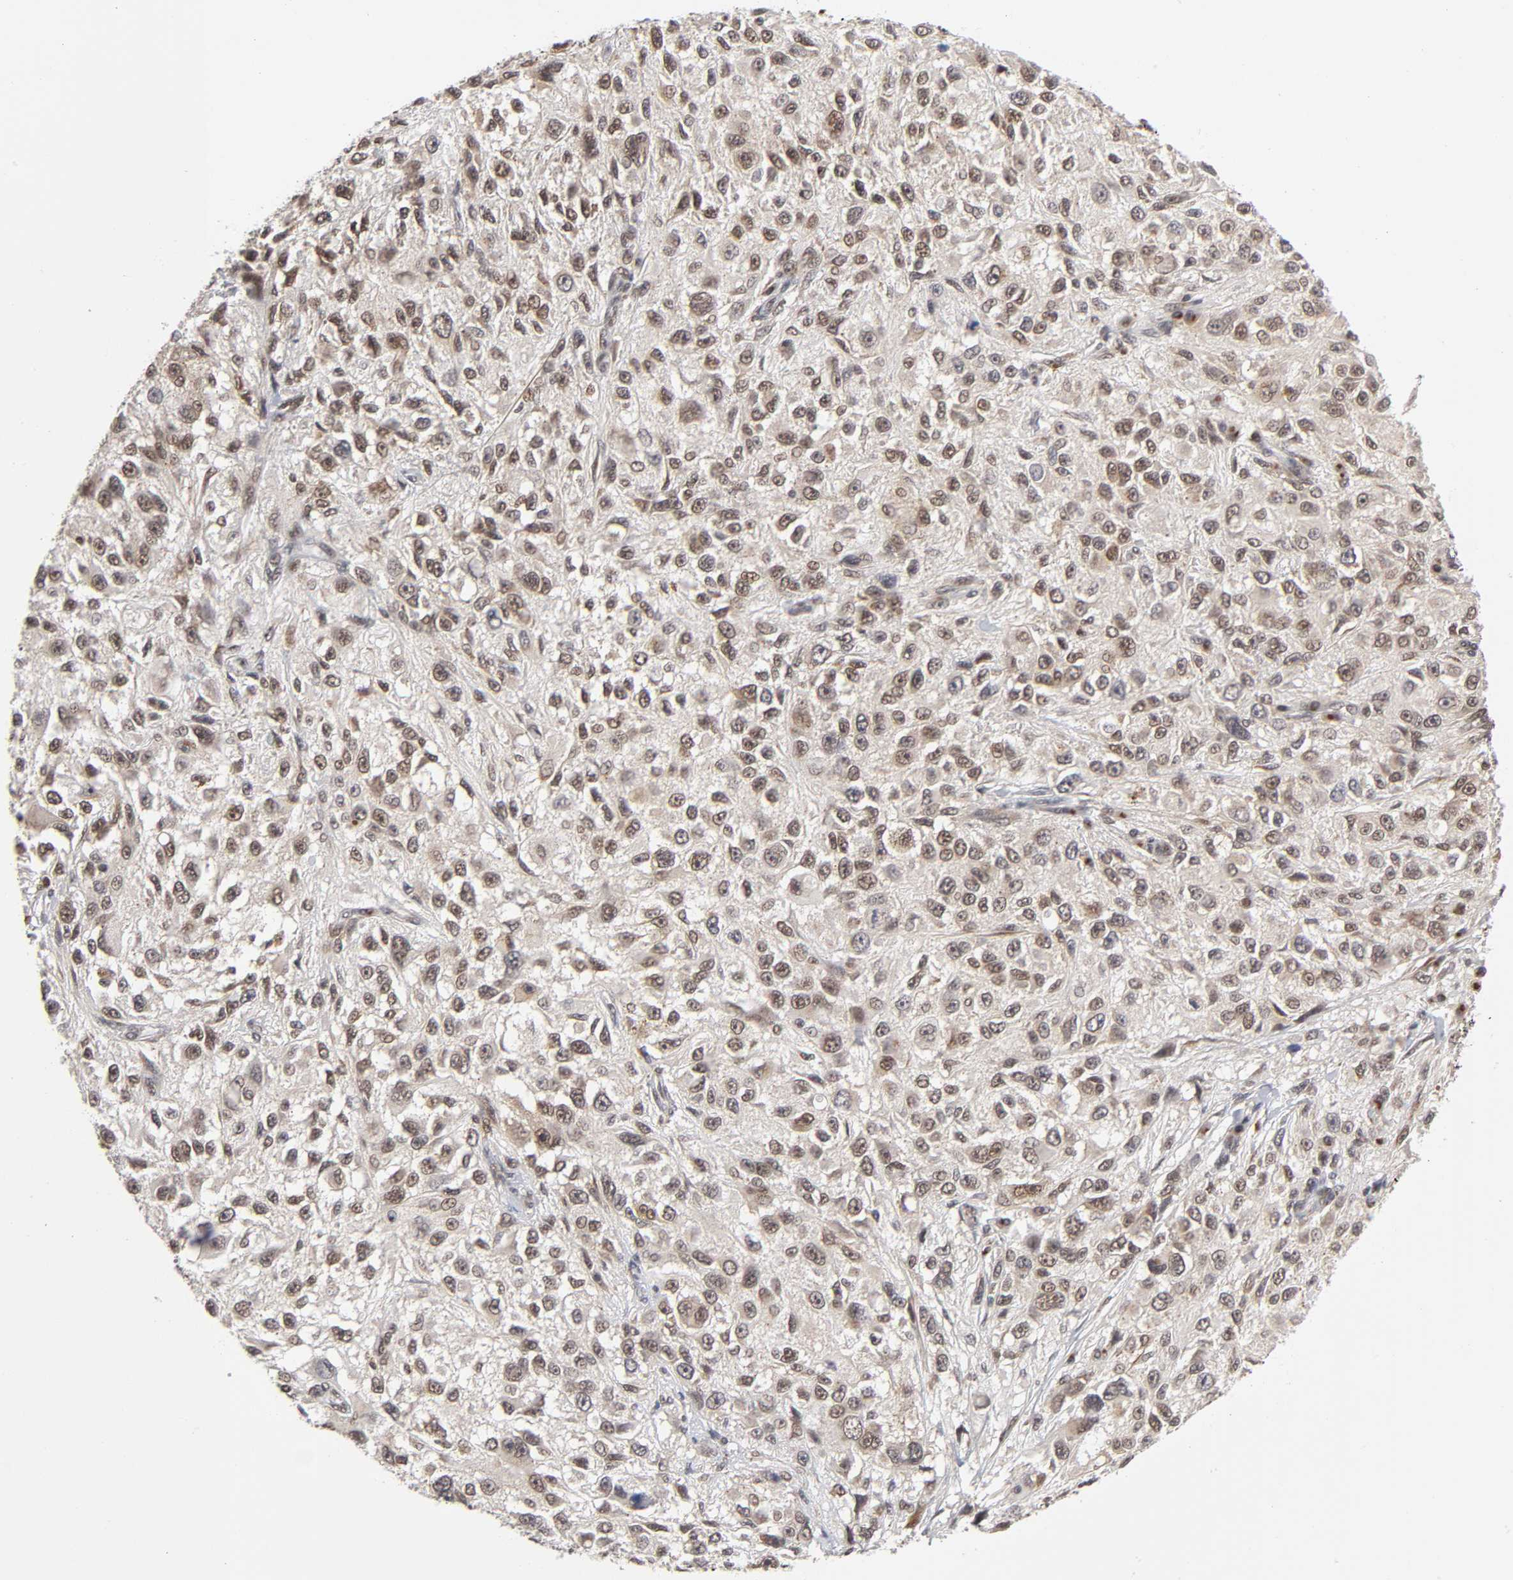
{"staining": {"intensity": "moderate", "quantity": ">75%", "location": "cytoplasmic/membranous,nuclear"}, "tissue": "melanoma", "cell_type": "Tumor cells", "image_type": "cancer", "snomed": [{"axis": "morphology", "description": "Necrosis, NOS"}, {"axis": "morphology", "description": "Malignant melanoma, NOS"}, {"axis": "topography", "description": "Skin"}], "caption": "Moderate cytoplasmic/membranous and nuclear protein positivity is identified in approximately >75% of tumor cells in melanoma.", "gene": "EP300", "patient": {"sex": "female", "age": 87}}